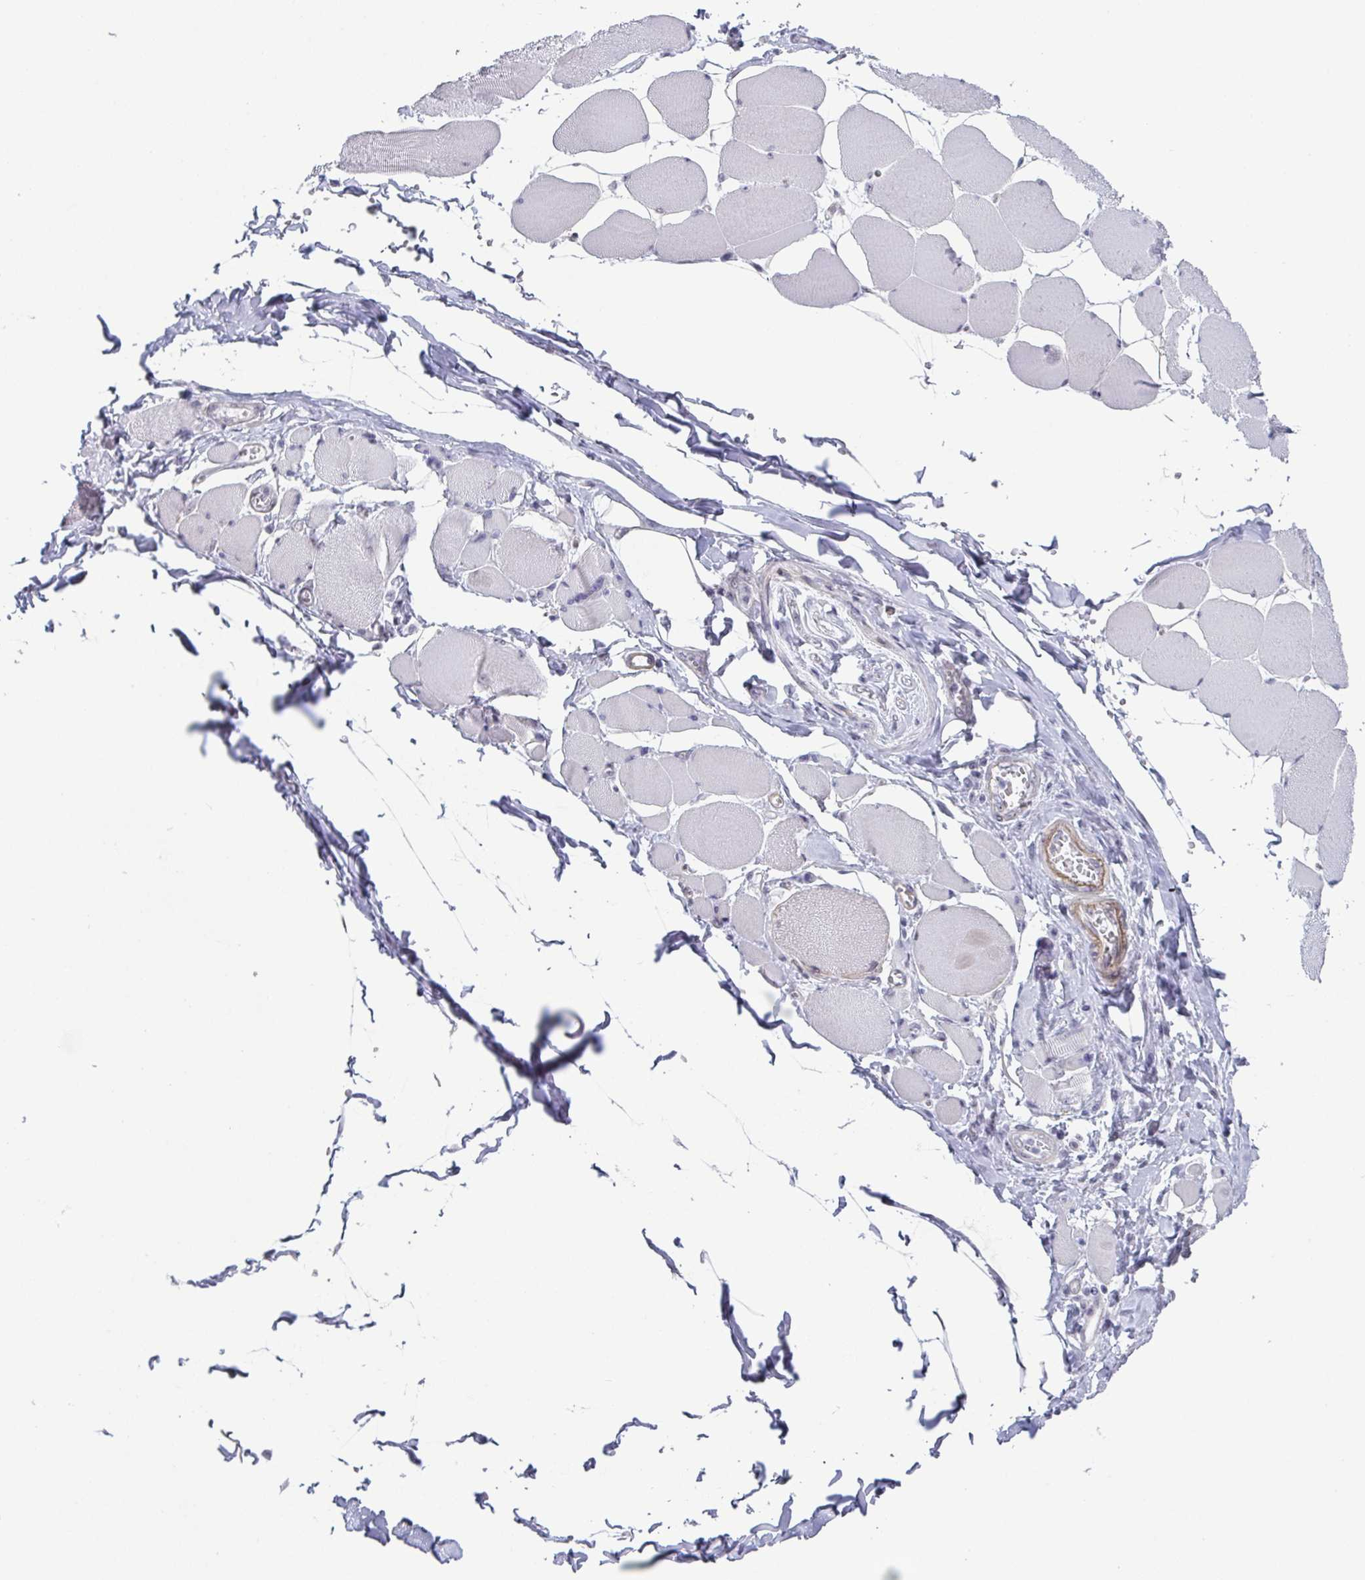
{"staining": {"intensity": "negative", "quantity": "none", "location": "none"}, "tissue": "skeletal muscle", "cell_type": "Myocytes", "image_type": "normal", "snomed": [{"axis": "morphology", "description": "Normal tissue, NOS"}, {"axis": "topography", "description": "Skeletal muscle"}], "caption": "Skeletal muscle stained for a protein using IHC reveals no expression myocytes.", "gene": "EXOSC7", "patient": {"sex": "female", "age": 75}}